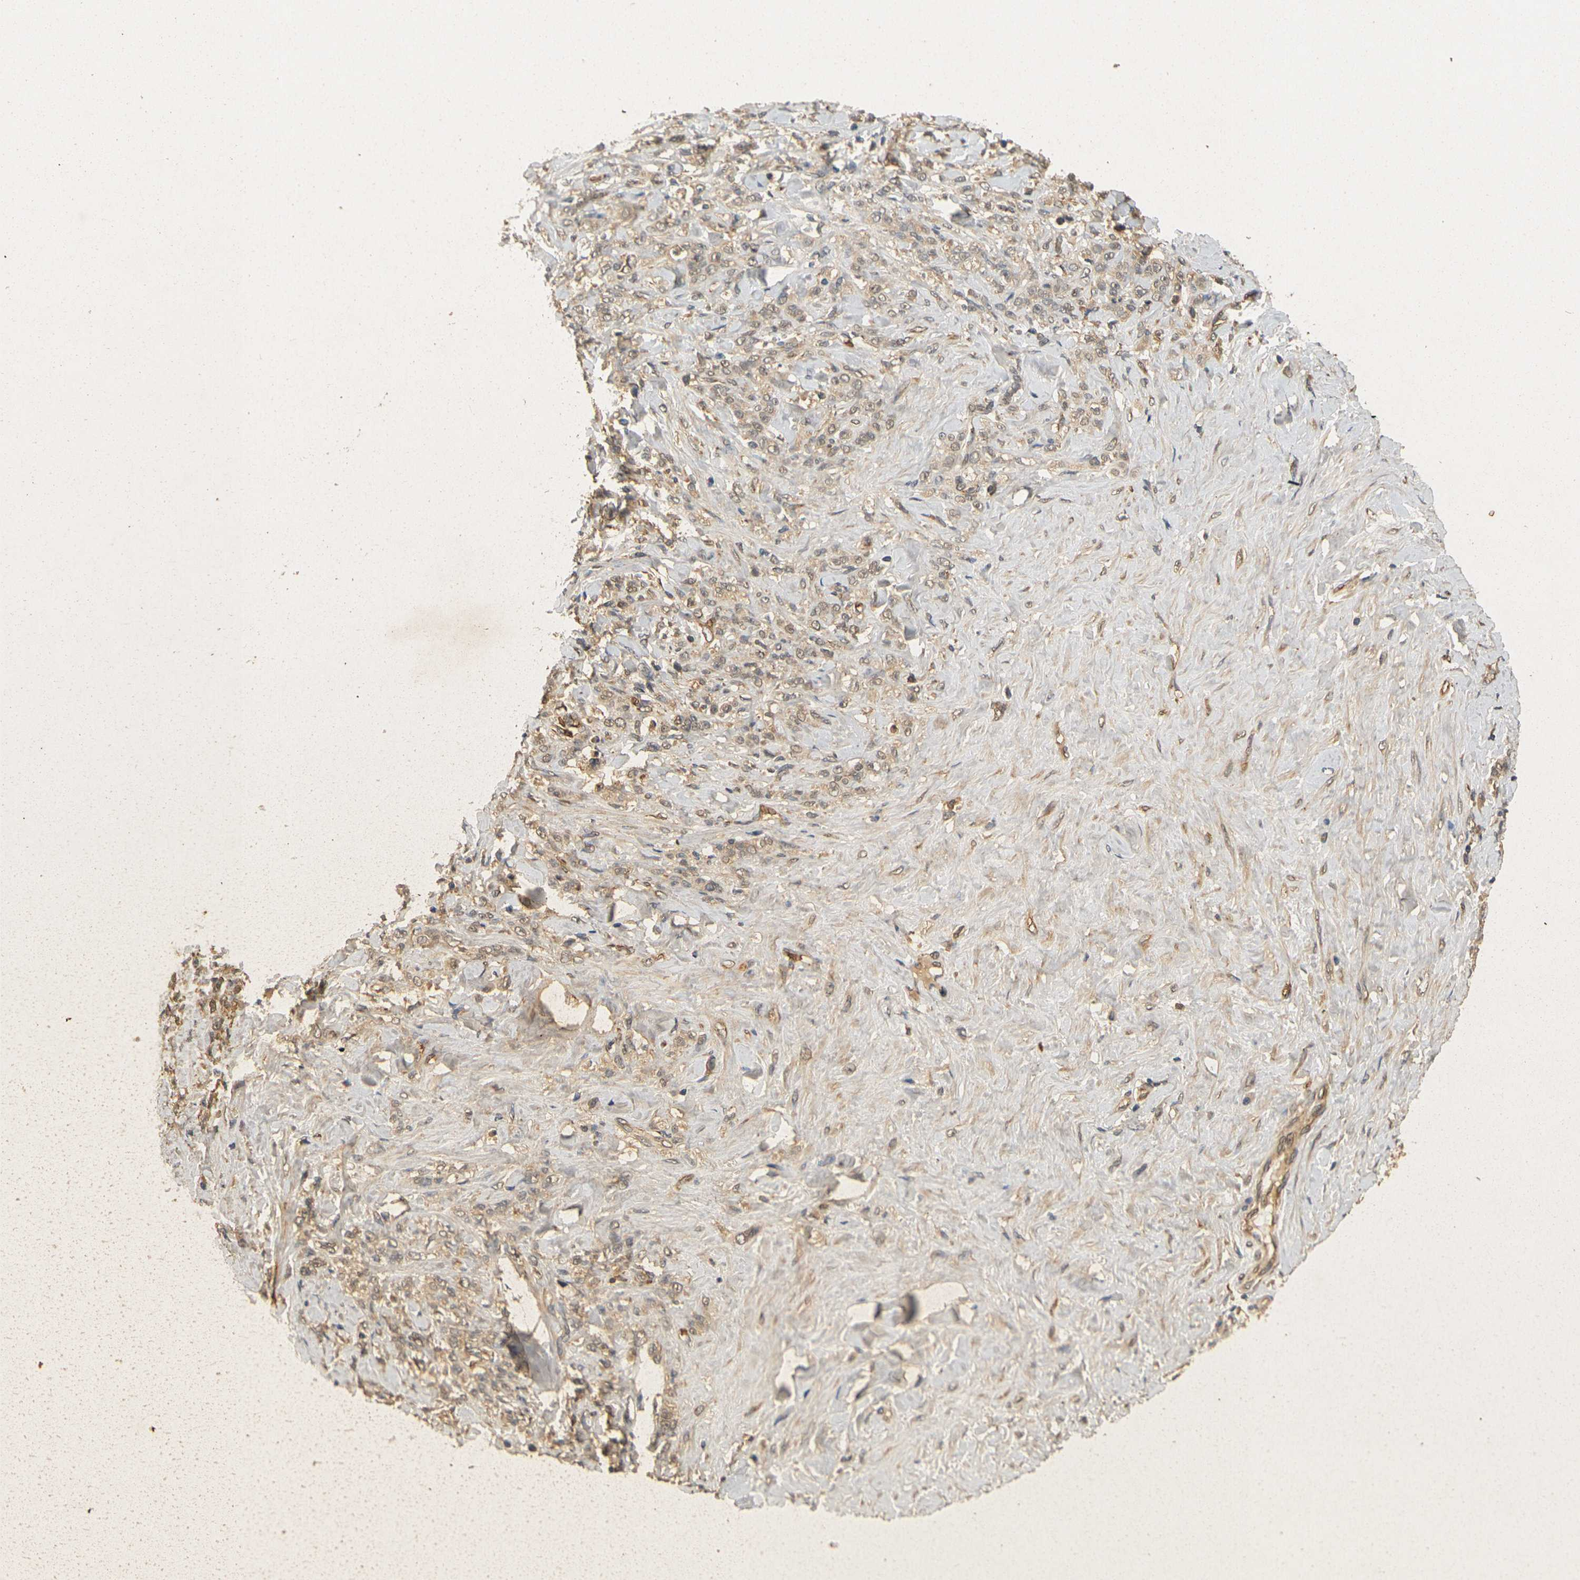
{"staining": {"intensity": "weak", "quantity": "25%-75%", "location": "cytoplasmic/membranous"}, "tissue": "stomach cancer", "cell_type": "Tumor cells", "image_type": "cancer", "snomed": [{"axis": "morphology", "description": "Adenocarcinoma, NOS"}, {"axis": "topography", "description": "Stomach"}], "caption": "Adenocarcinoma (stomach) stained with IHC shows weak cytoplasmic/membranous staining in approximately 25%-75% of tumor cells.", "gene": "MEGF9", "patient": {"sex": "male", "age": 82}}